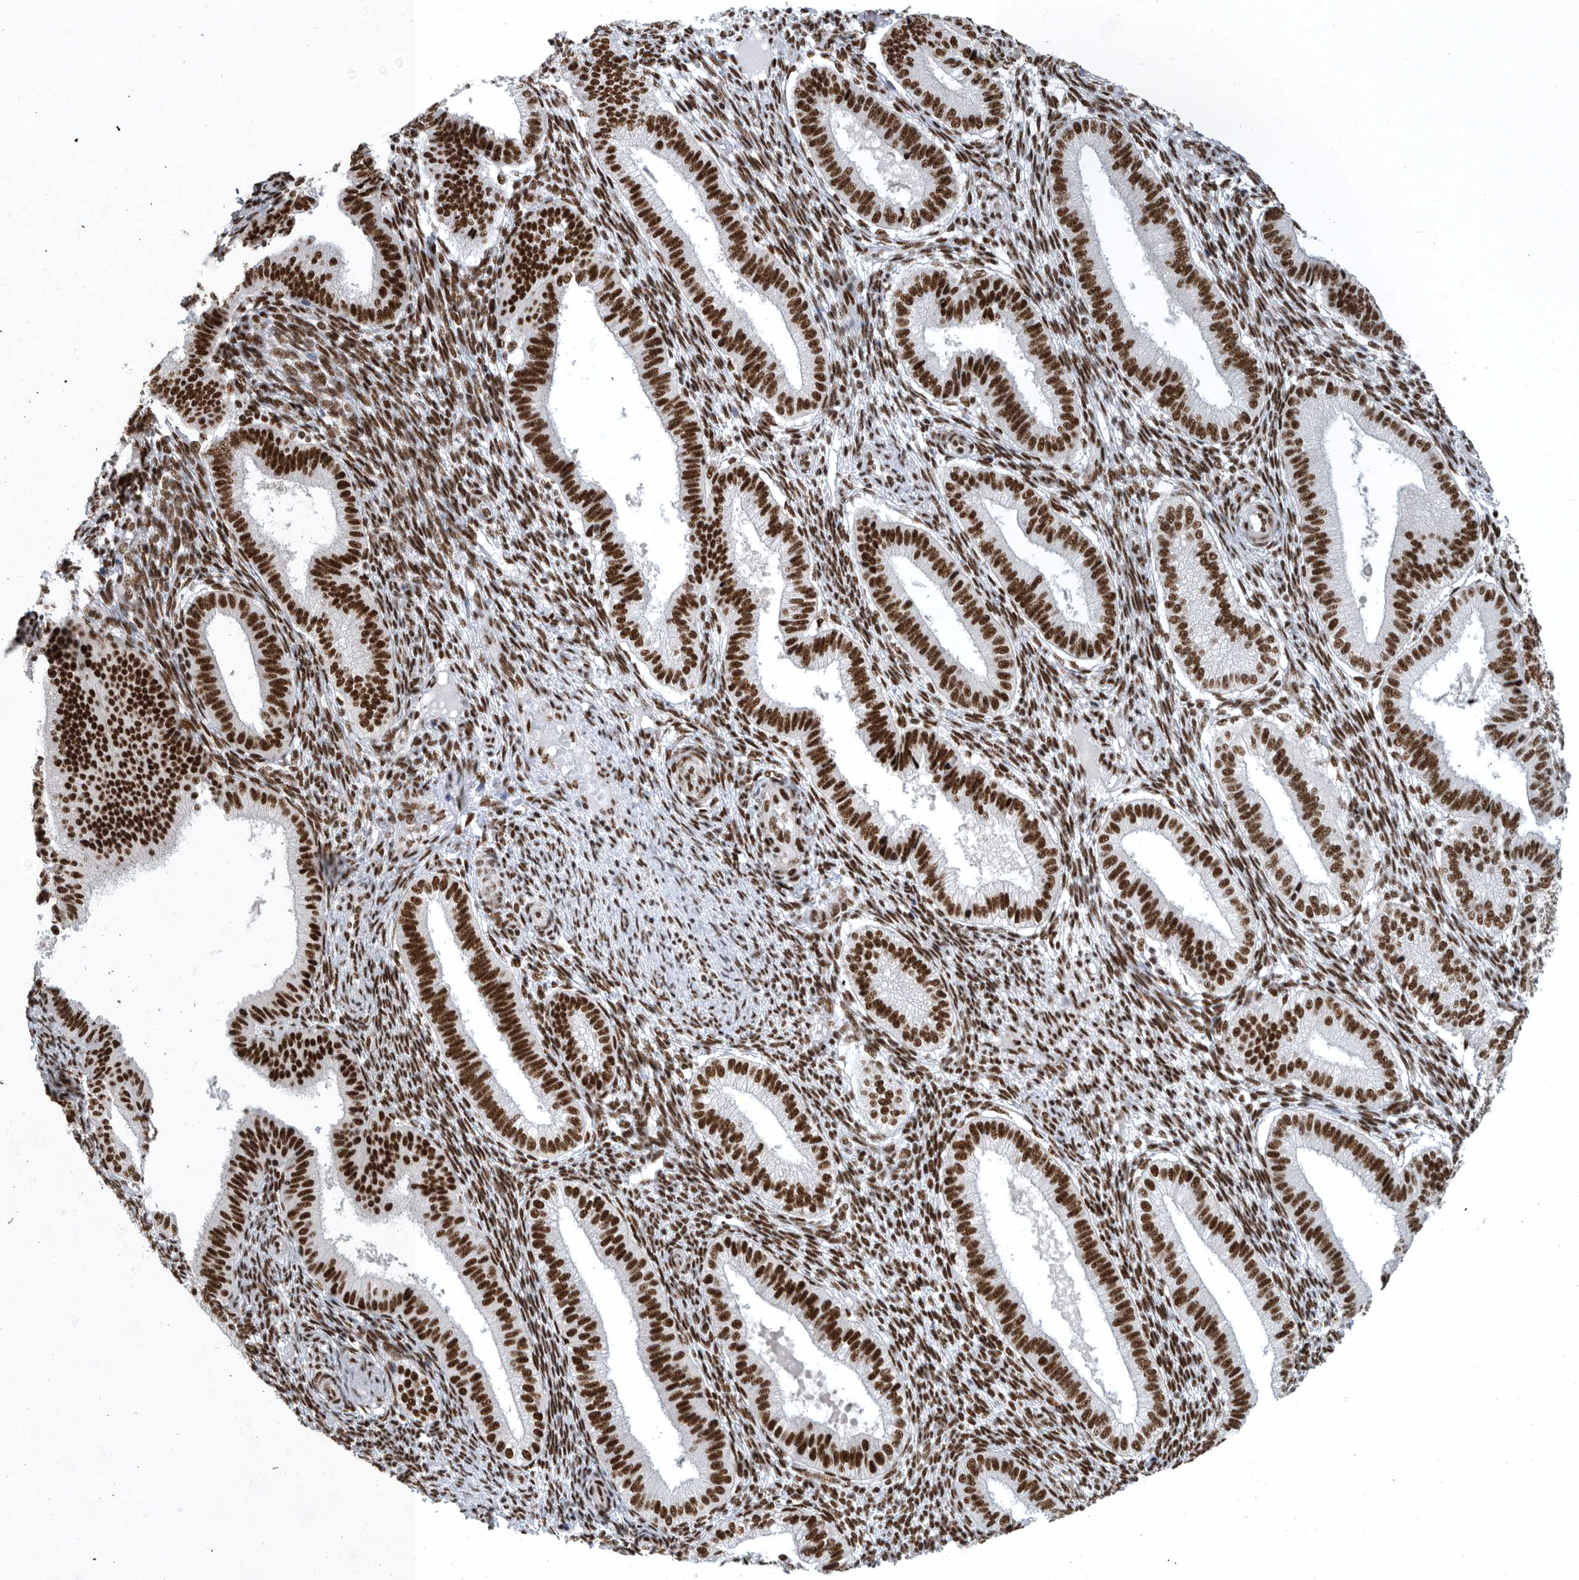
{"staining": {"intensity": "moderate", "quantity": ">75%", "location": "nuclear"}, "tissue": "endometrium", "cell_type": "Cells in endometrial stroma", "image_type": "normal", "snomed": [{"axis": "morphology", "description": "Normal tissue, NOS"}, {"axis": "topography", "description": "Endometrium"}], "caption": "Cells in endometrial stroma demonstrate medium levels of moderate nuclear staining in about >75% of cells in benign human endometrium. The staining was performed using DAB to visualize the protein expression in brown, while the nuclei were stained in blue with hematoxylin (Magnification: 20x).", "gene": "BCLAF1", "patient": {"sex": "female", "age": 39}}